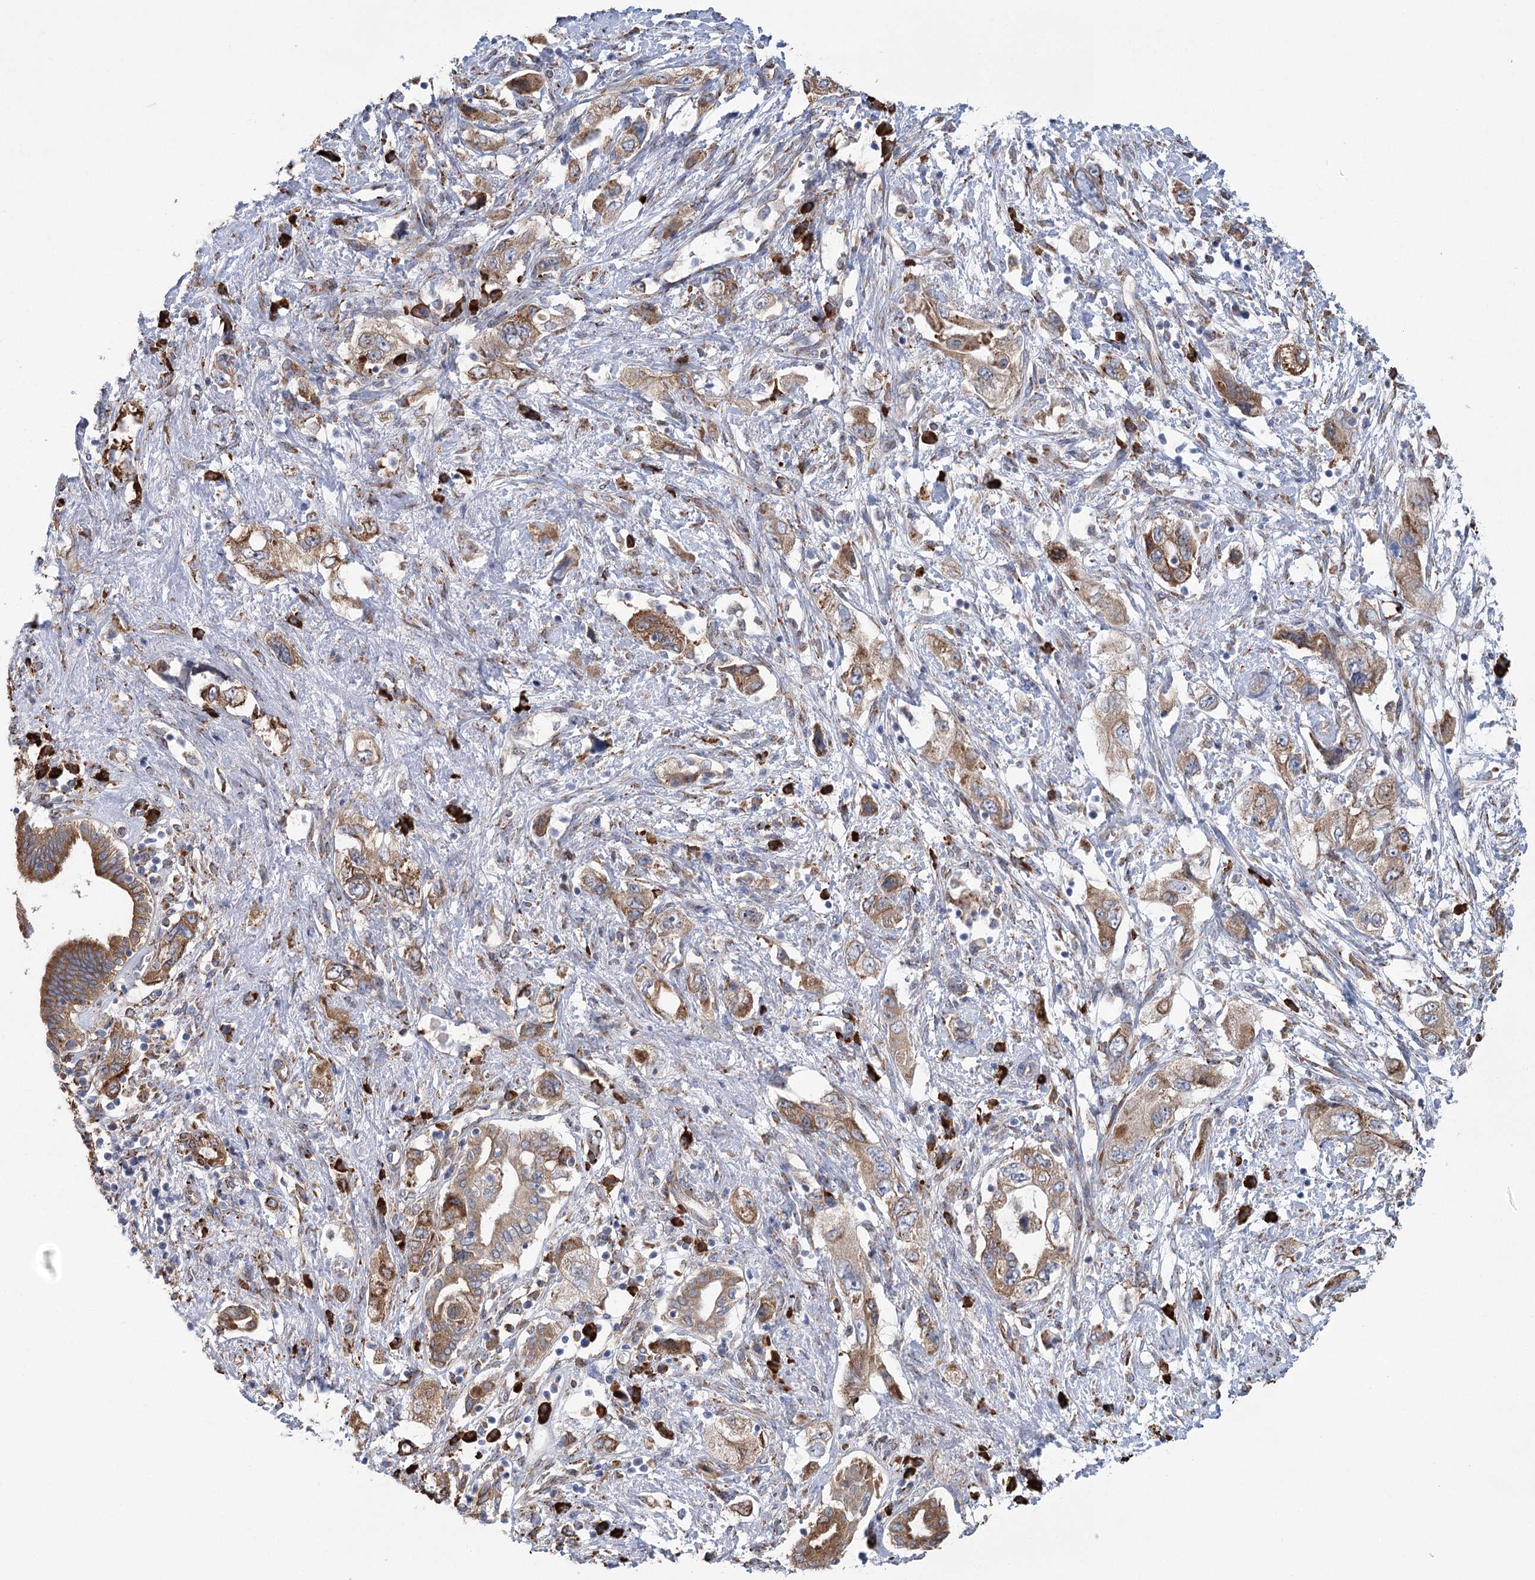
{"staining": {"intensity": "moderate", "quantity": ">75%", "location": "cytoplasmic/membranous"}, "tissue": "pancreatic cancer", "cell_type": "Tumor cells", "image_type": "cancer", "snomed": [{"axis": "morphology", "description": "Adenocarcinoma, NOS"}, {"axis": "topography", "description": "Pancreas"}], "caption": "There is medium levels of moderate cytoplasmic/membranous expression in tumor cells of pancreatic adenocarcinoma, as demonstrated by immunohistochemical staining (brown color).", "gene": "METTL24", "patient": {"sex": "female", "age": 73}}